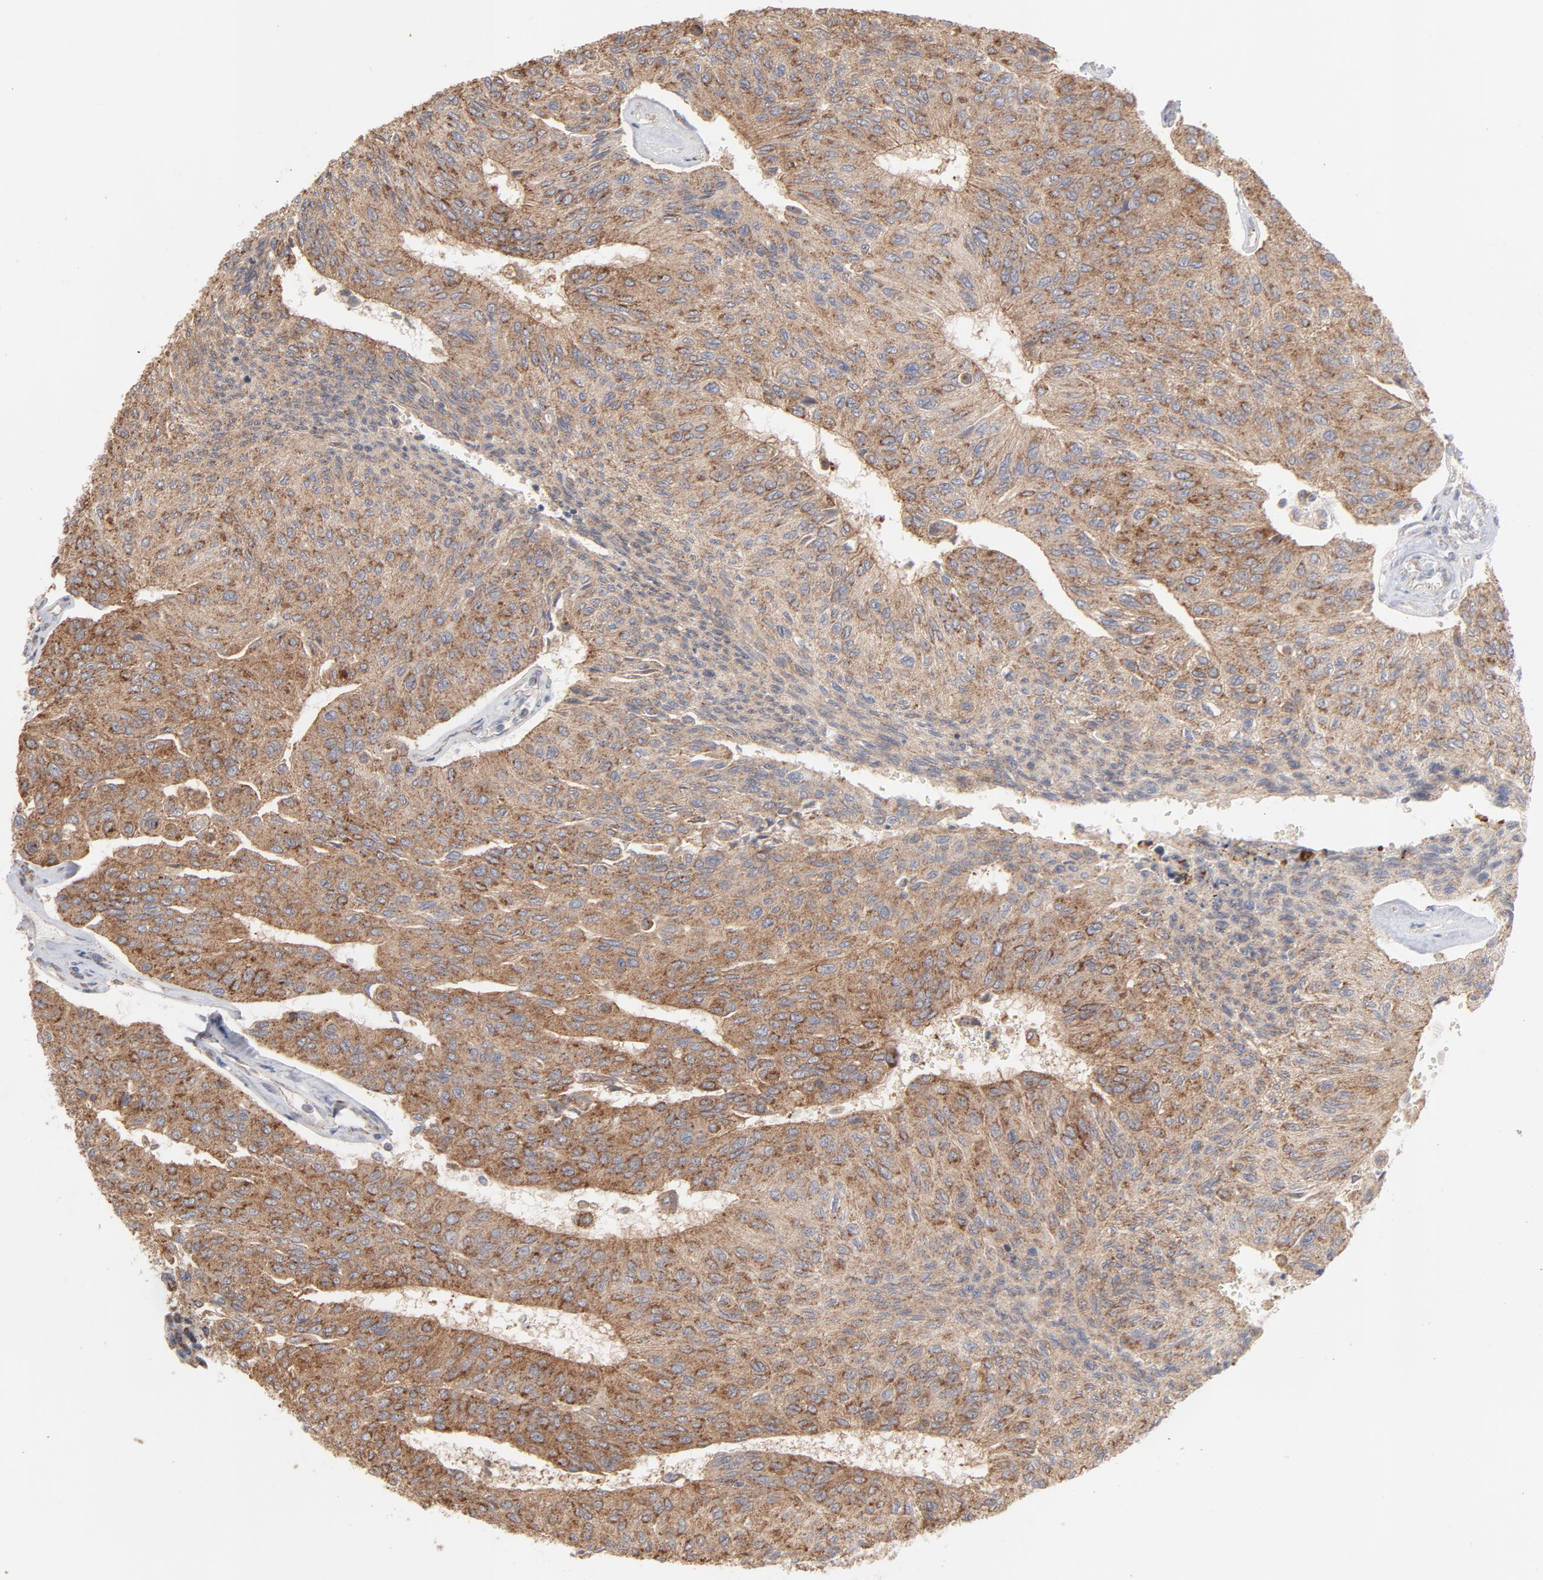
{"staining": {"intensity": "moderate", "quantity": ">75%", "location": "cytoplasmic/membranous"}, "tissue": "urothelial cancer", "cell_type": "Tumor cells", "image_type": "cancer", "snomed": [{"axis": "morphology", "description": "Urothelial carcinoma, High grade"}, {"axis": "topography", "description": "Urinary bladder"}], "caption": "Human urothelial cancer stained with a protein marker demonstrates moderate staining in tumor cells.", "gene": "PPFIBP2", "patient": {"sex": "male", "age": 66}}